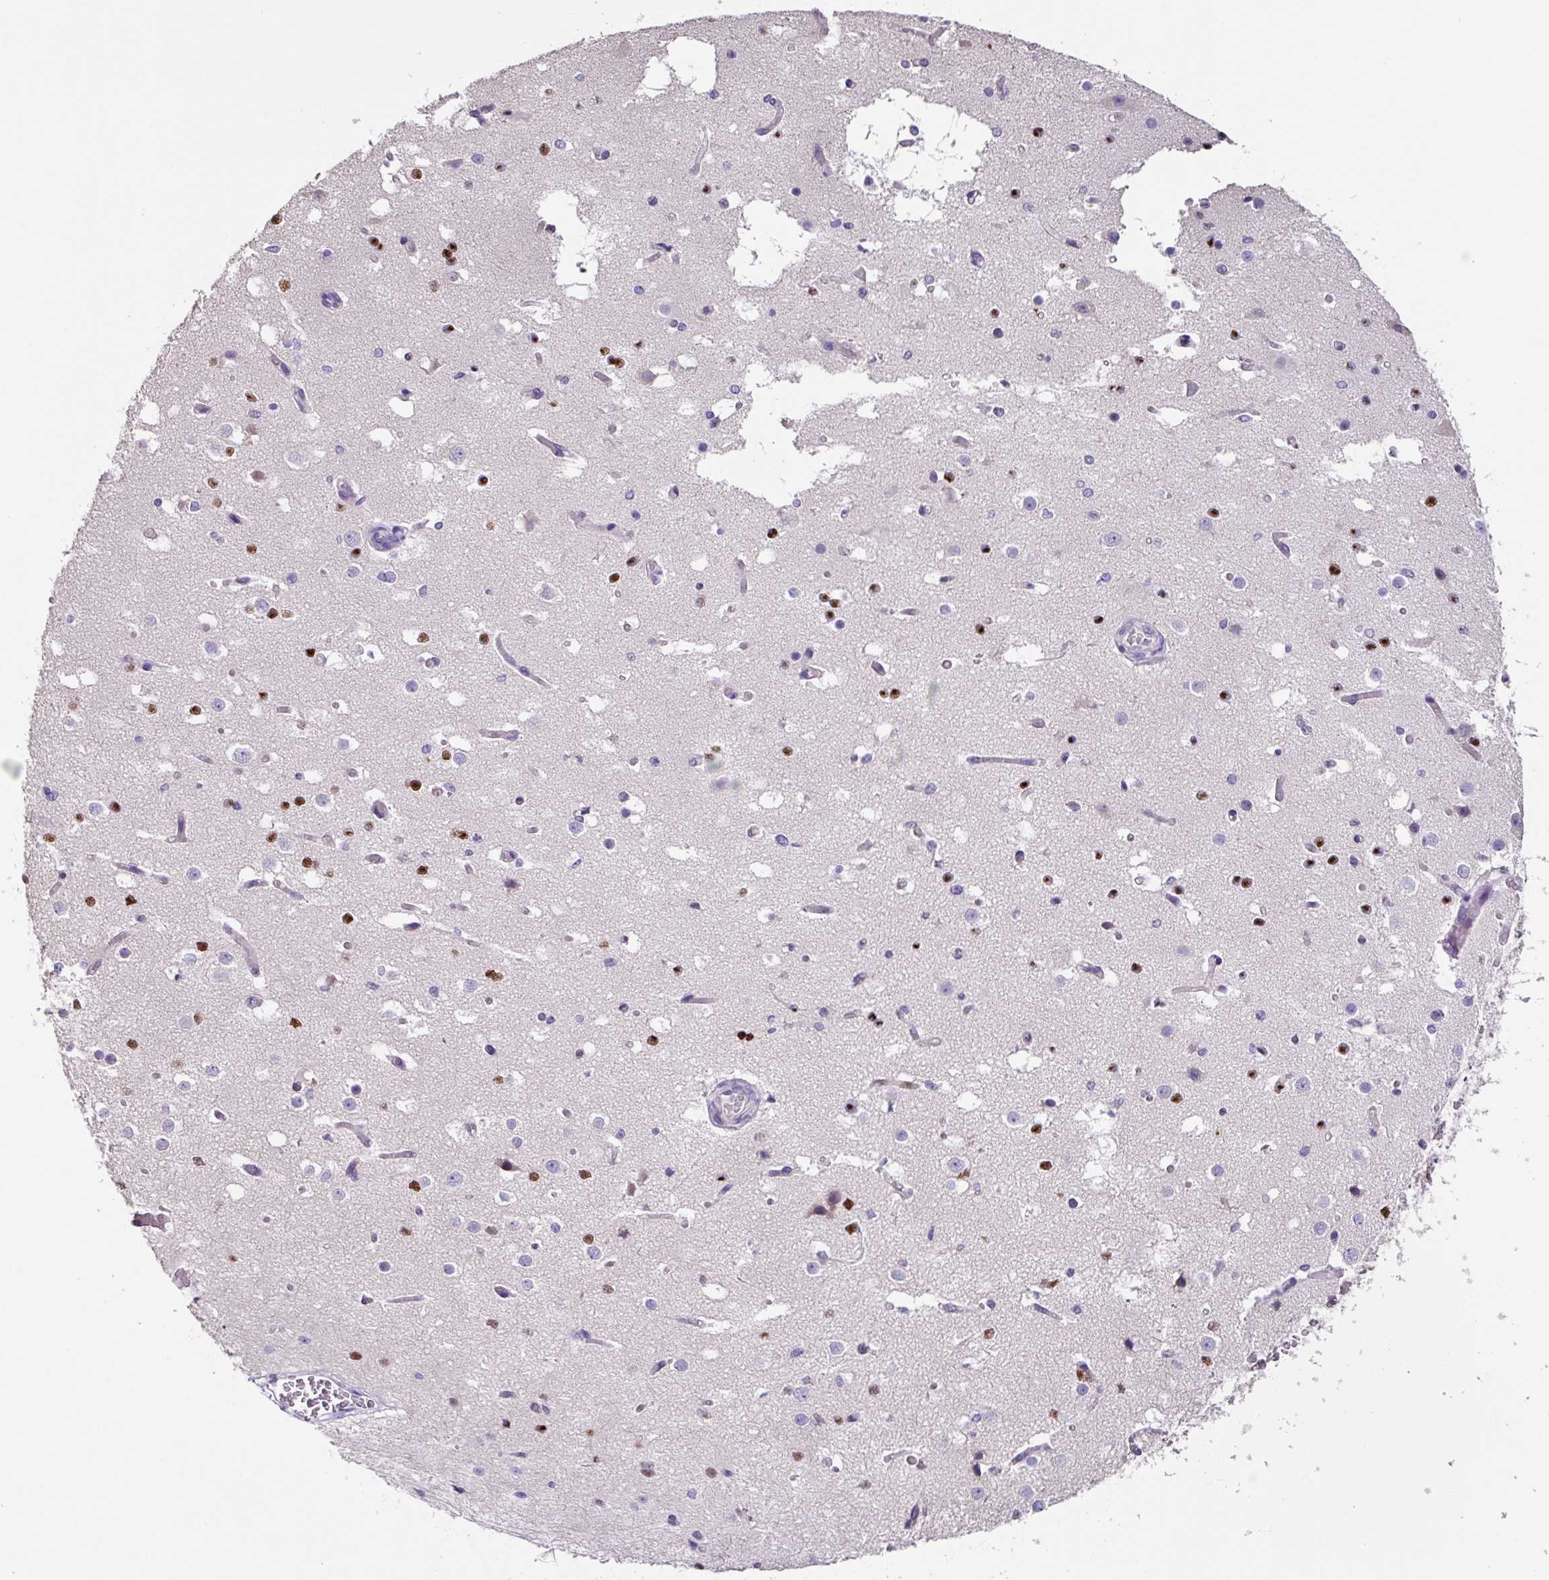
{"staining": {"intensity": "negative", "quantity": "none", "location": "none"}, "tissue": "cerebral cortex", "cell_type": "Endothelial cells", "image_type": "normal", "snomed": [{"axis": "morphology", "description": "Normal tissue, NOS"}, {"axis": "morphology", "description": "Inflammation, NOS"}, {"axis": "topography", "description": "Cerebral cortex"}], "caption": "This is a micrograph of IHC staining of unremarkable cerebral cortex, which shows no expression in endothelial cells.", "gene": "ZG16", "patient": {"sex": "male", "age": 6}}